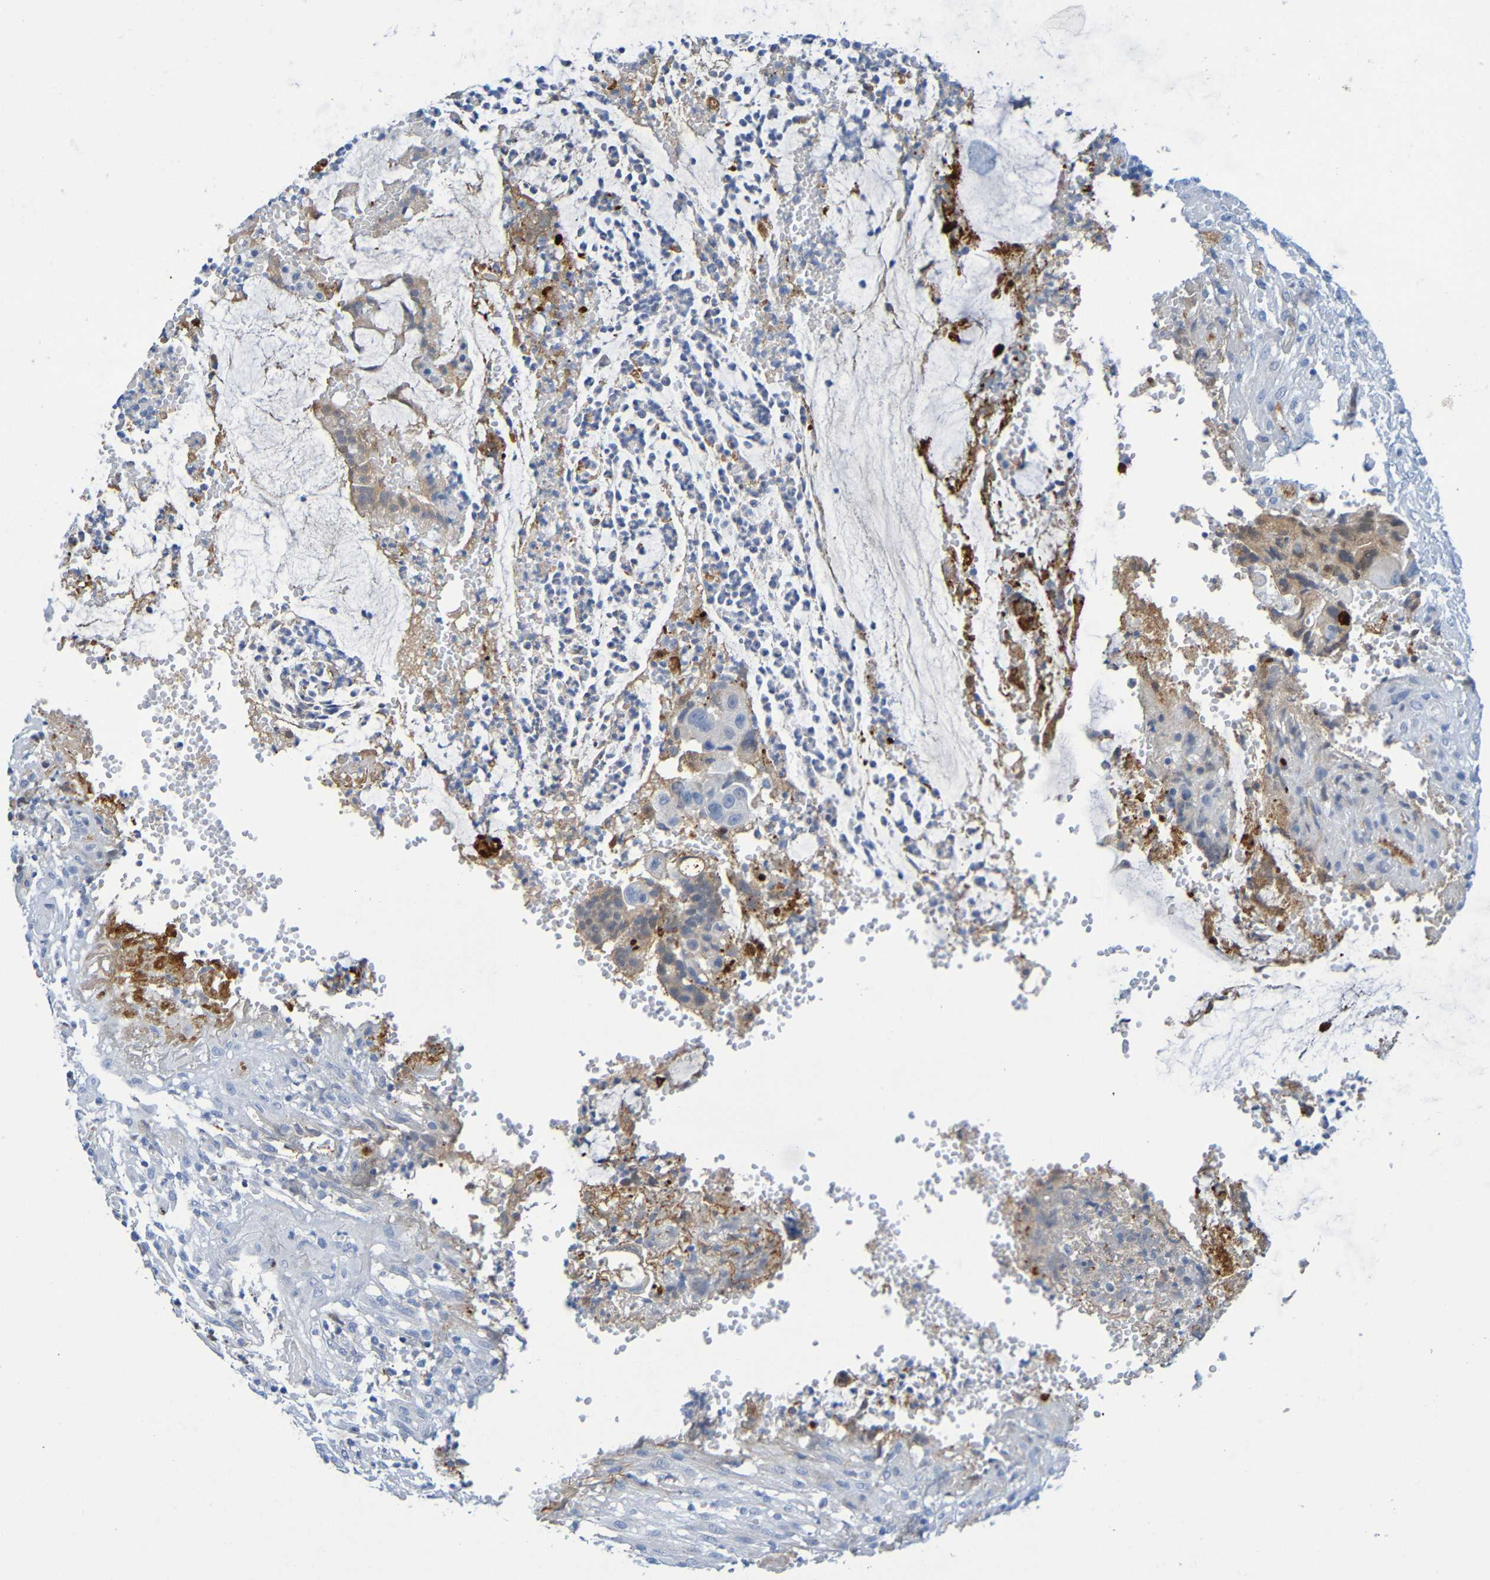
{"staining": {"intensity": "negative", "quantity": "none", "location": "none"}, "tissue": "colorectal cancer", "cell_type": "Tumor cells", "image_type": "cancer", "snomed": [{"axis": "morphology", "description": "Adenocarcinoma, NOS"}, {"axis": "topography", "description": "Colon"}], "caption": "A high-resolution photomicrograph shows immunohistochemistry staining of adenocarcinoma (colorectal), which demonstrates no significant staining in tumor cells.", "gene": "IL10", "patient": {"sex": "female", "age": 57}}